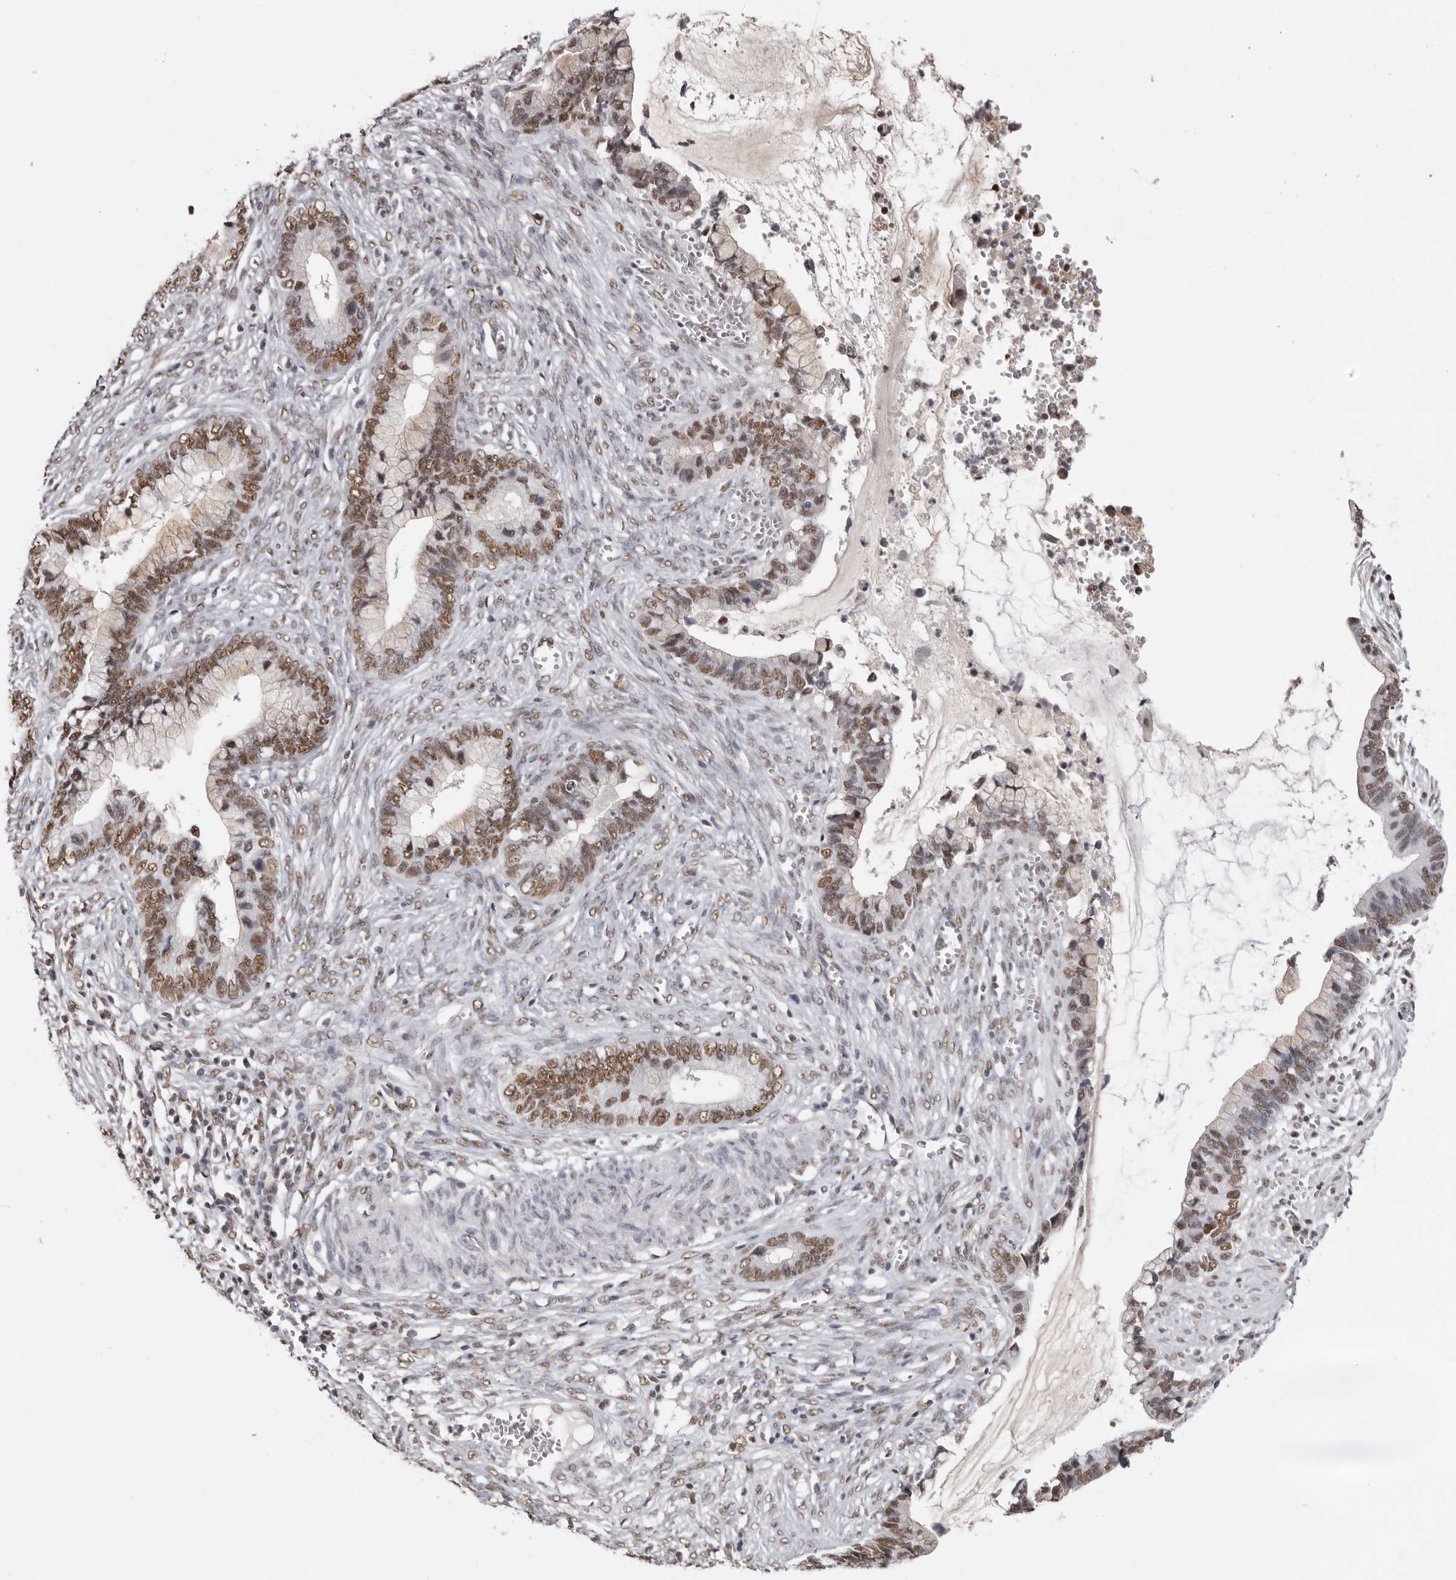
{"staining": {"intensity": "moderate", "quantity": ">75%", "location": "nuclear"}, "tissue": "cervical cancer", "cell_type": "Tumor cells", "image_type": "cancer", "snomed": [{"axis": "morphology", "description": "Adenocarcinoma, NOS"}, {"axis": "topography", "description": "Cervix"}], "caption": "Human adenocarcinoma (cervical) stained with a brown dye shows moderate nuclear positive positivity in approximately >75% of tumor cells.", "gene": "SCAF4", "patient": {"sex": "female", "age": 44}}